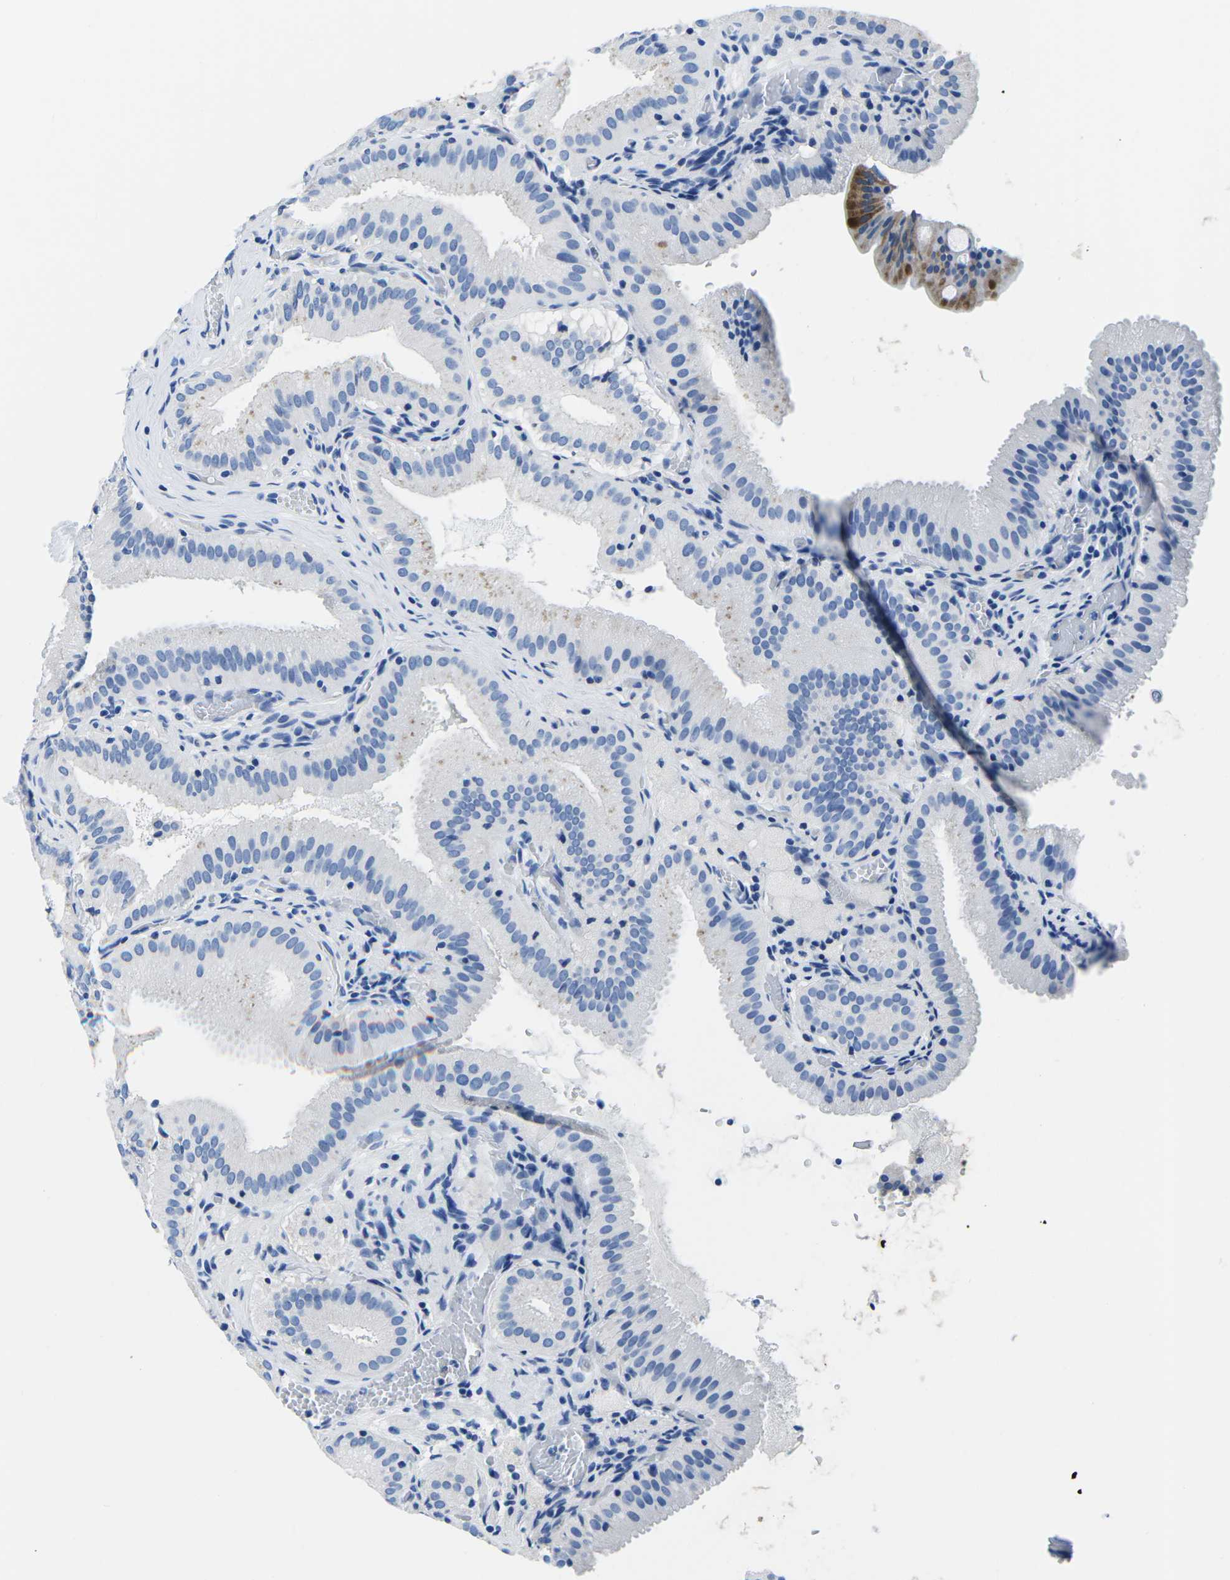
{"staining": {"intensity": "negative", "quantity": "none", "location": "none"}, "tissue": "gallbladder", "cell_type": "Glandular cells", "image_type": "normal", "snomed": [{"axis": "morphology", "description": "Normal tissue, NOS"}, {"axis": "topography", "description": "Gallbladder"}], "caption": "This is an immunohistochemistry (IHC) micrograph of benign human gallbladder. There is no positivity in glandular cells.", "gene": "CYP1A2", "patient": {"sex": "male", "age": 54}}